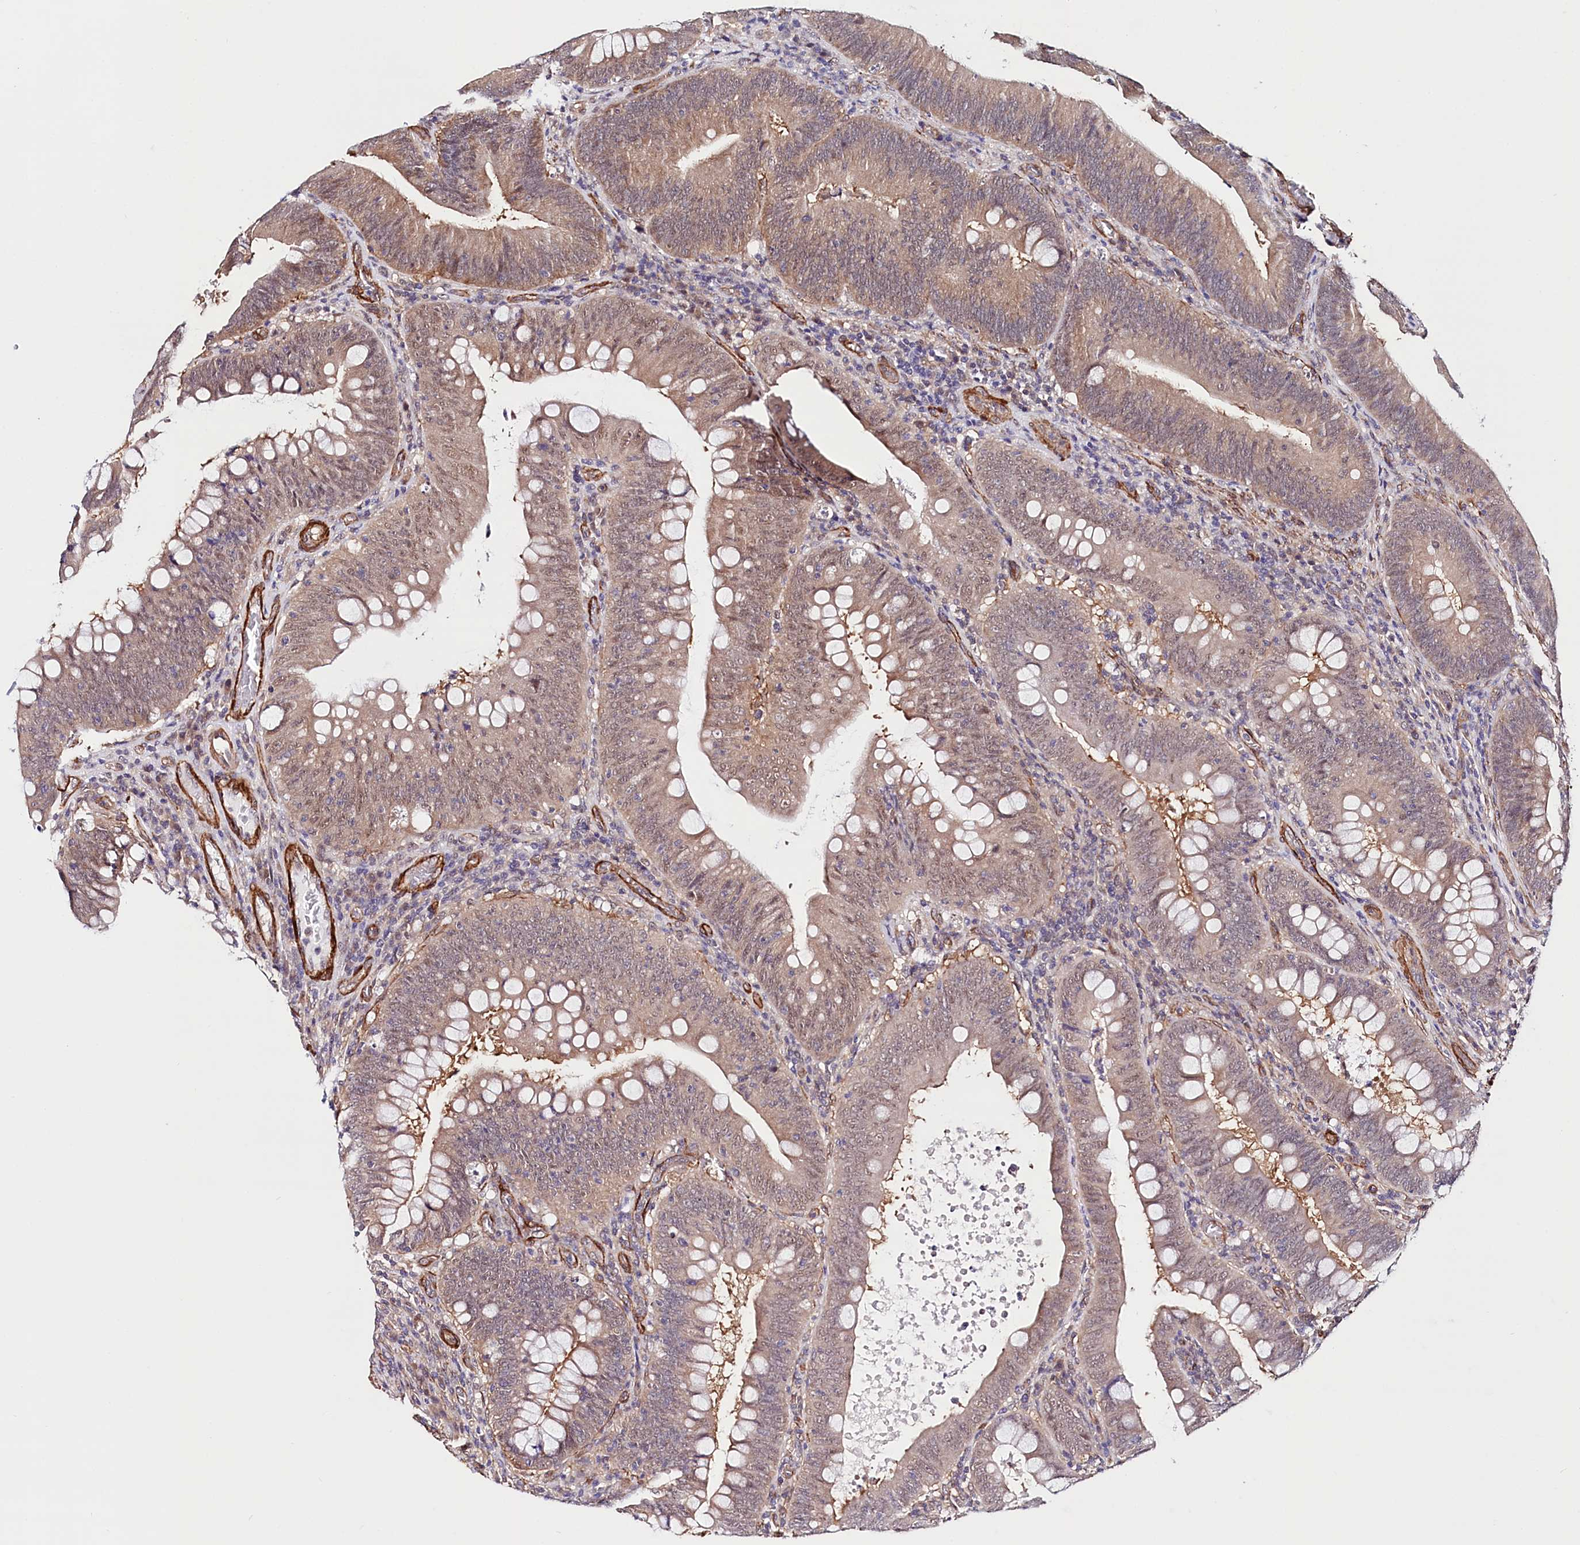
{"staining": {"intensity": "weak", "quantity": ">75%", "location": "cytoplasmic/membranous,nuclear"}, "tissue": "colorectal cancer", "cell_type": "Tumor cells", "image_type": "cancer", "snomed": [{"axis": "morphology", "description": "Normal tissue, NOS"}, {"axis": "topography", "description": "Colon"}], "caption": "A brown stain shows weak cytoplasmic/membranous and nuclear staining of a protein in colorectal cancer tumor cells.", "gene": "PPP2R5B", "patient": {"sex": "female", "age": 82}}